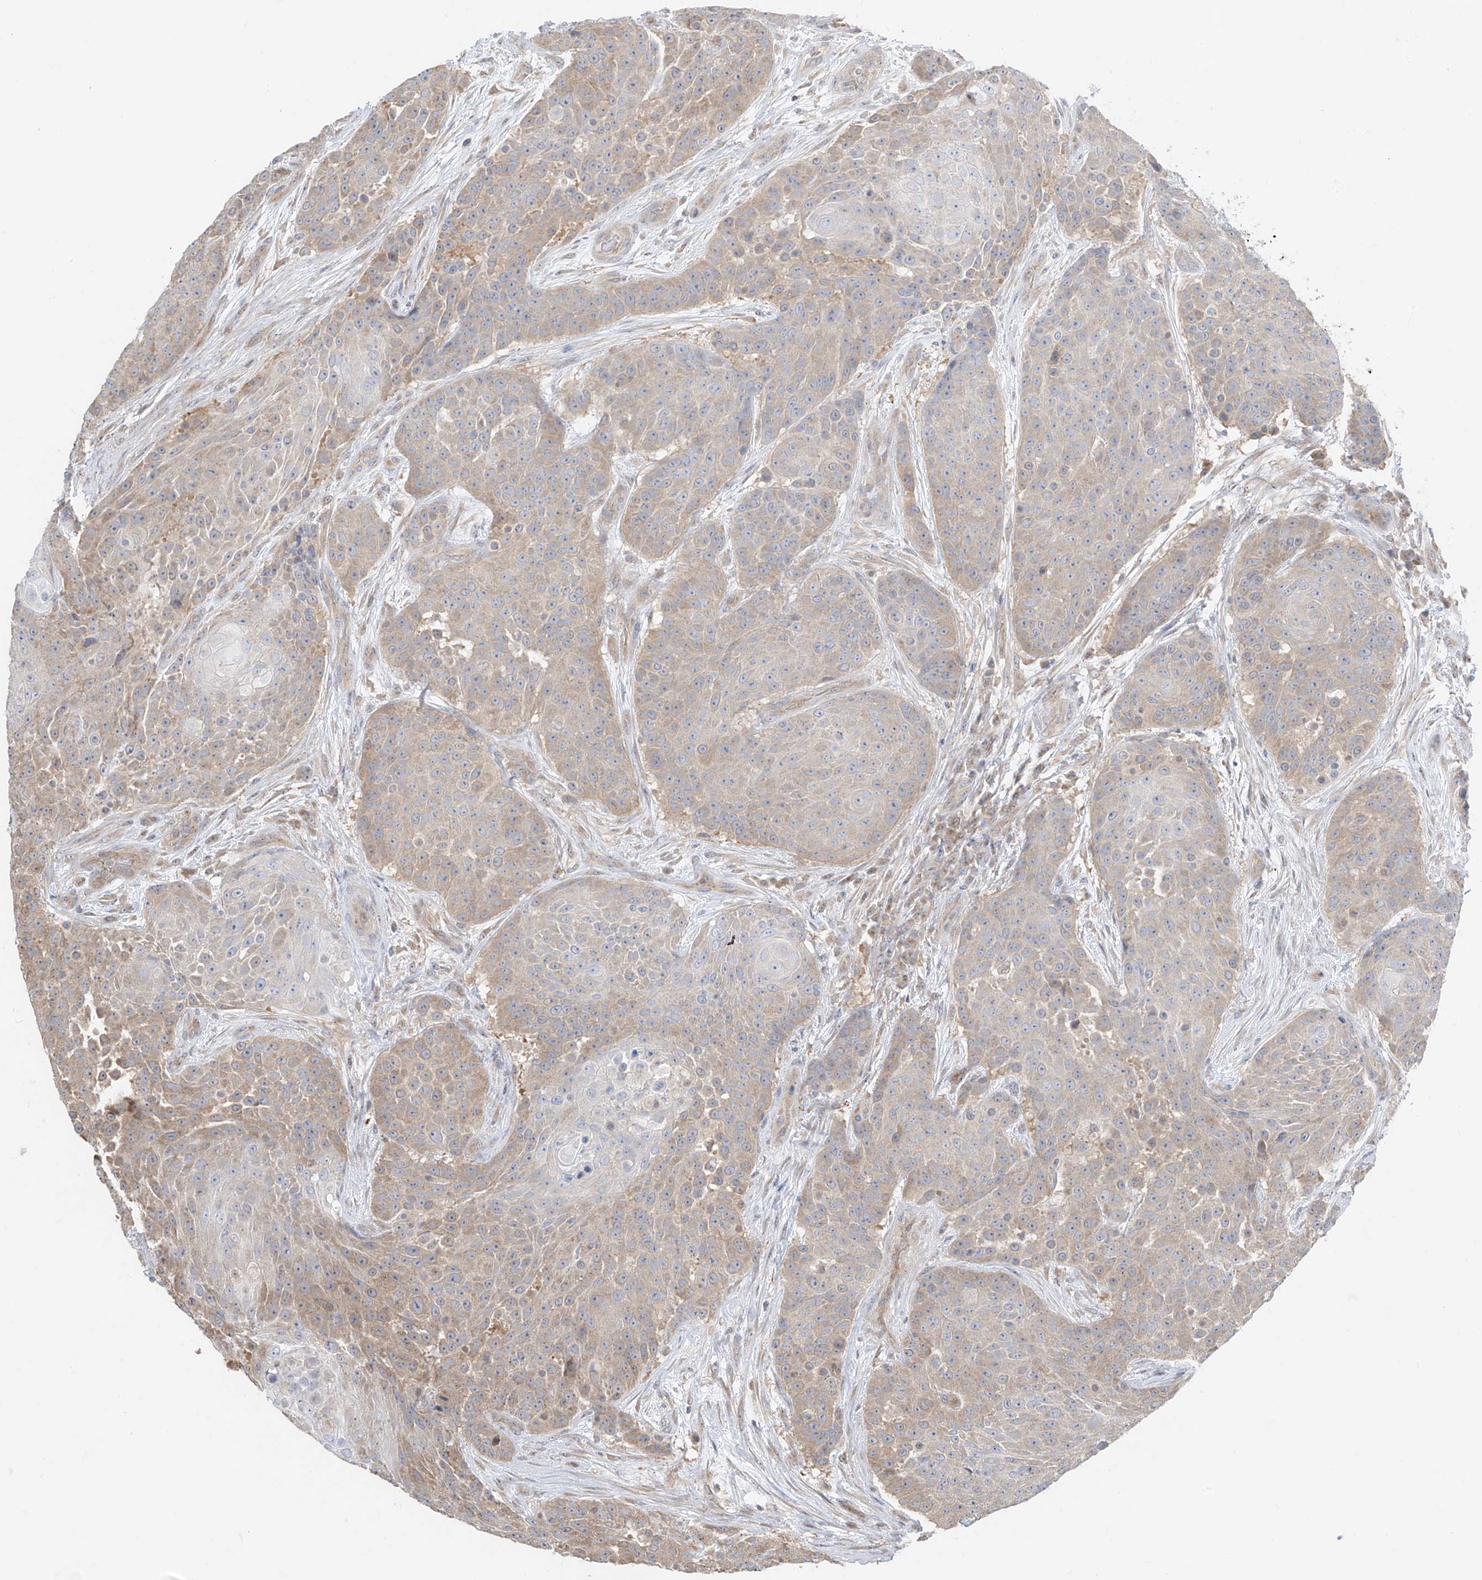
{"staining": {"intensity": "weak", "quantity": ">75%", "location": "cytoplasmic/membranous"}, "tissue": "urothelial cancer", "cell_type": "Tumor cells", "image_type": "cancer", "snomed": [{"axis": "morphology", "description": "Urothelial carcinoma, High grade"}, {"axis": "topography", "description": "Urinary bladder"}], "caption": "The photomicrograph displays immunohistochemical staining of urothelial carcinoma (high-grade). There is weak cytoplasmic/membranous staining is appreciated in approximately >75% of tumor cells.", "gene": "TTC38", "patient": {"sex": "female", "age": 63}}